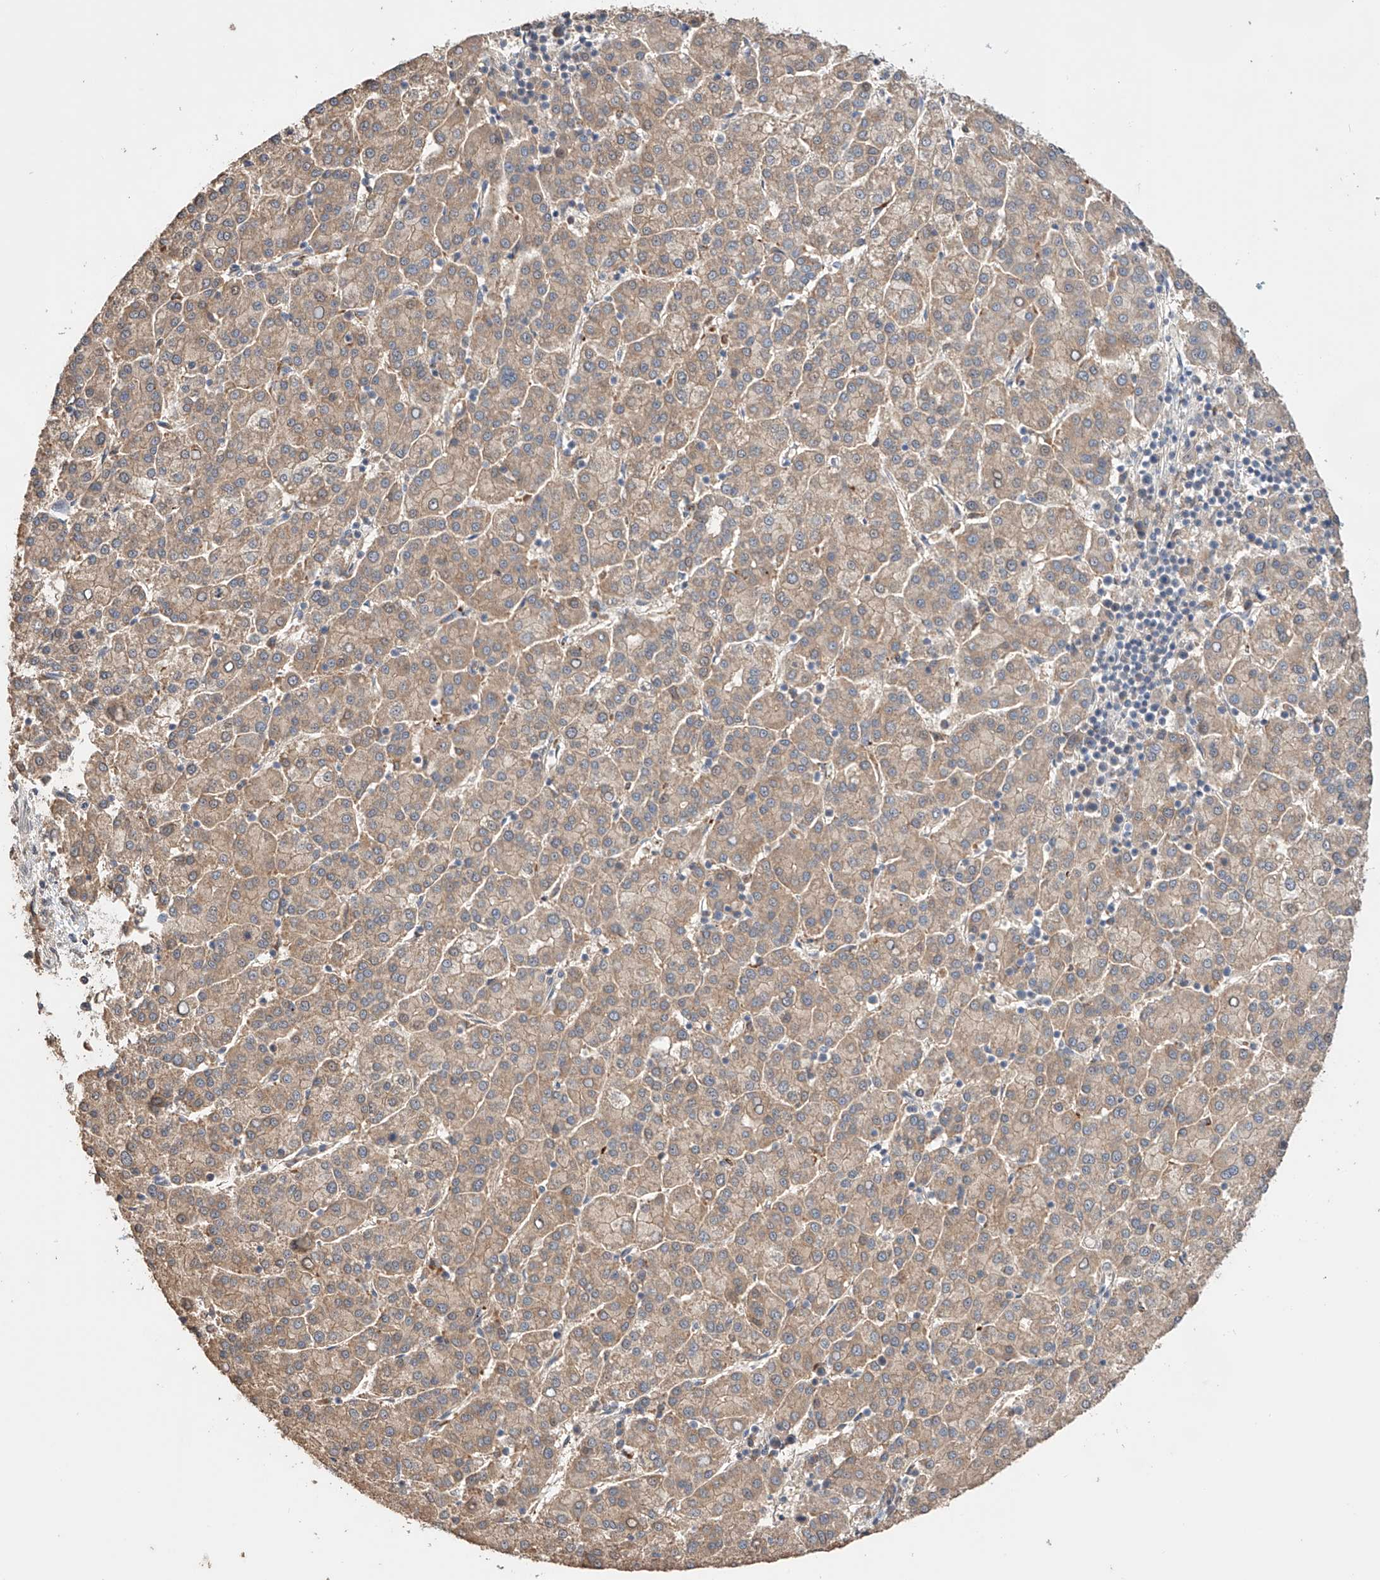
{"staining": {"intensity": "moderate", "quantity": ">75%", "location": "cytoplasmic/membranous"}, "tissue": "liver cancer", "cell_type": "Tumor cells", "image_type": "cancer", "snomed": [{"axis": "morphology", "description": "Carcinoma, Hepatocellular, NOS"}, {"axis": "topography", "description": "Liver"}], "caption": "High-power microscopy captured an IHC micrograph of liver cancer (hepatocellular carcinoma), revealing moderate cytoplasmic/membranous positivity in about >75% of tumor cells.", "gene": "ZFHX2", "patient": {"sex": "female", "age": 58}}